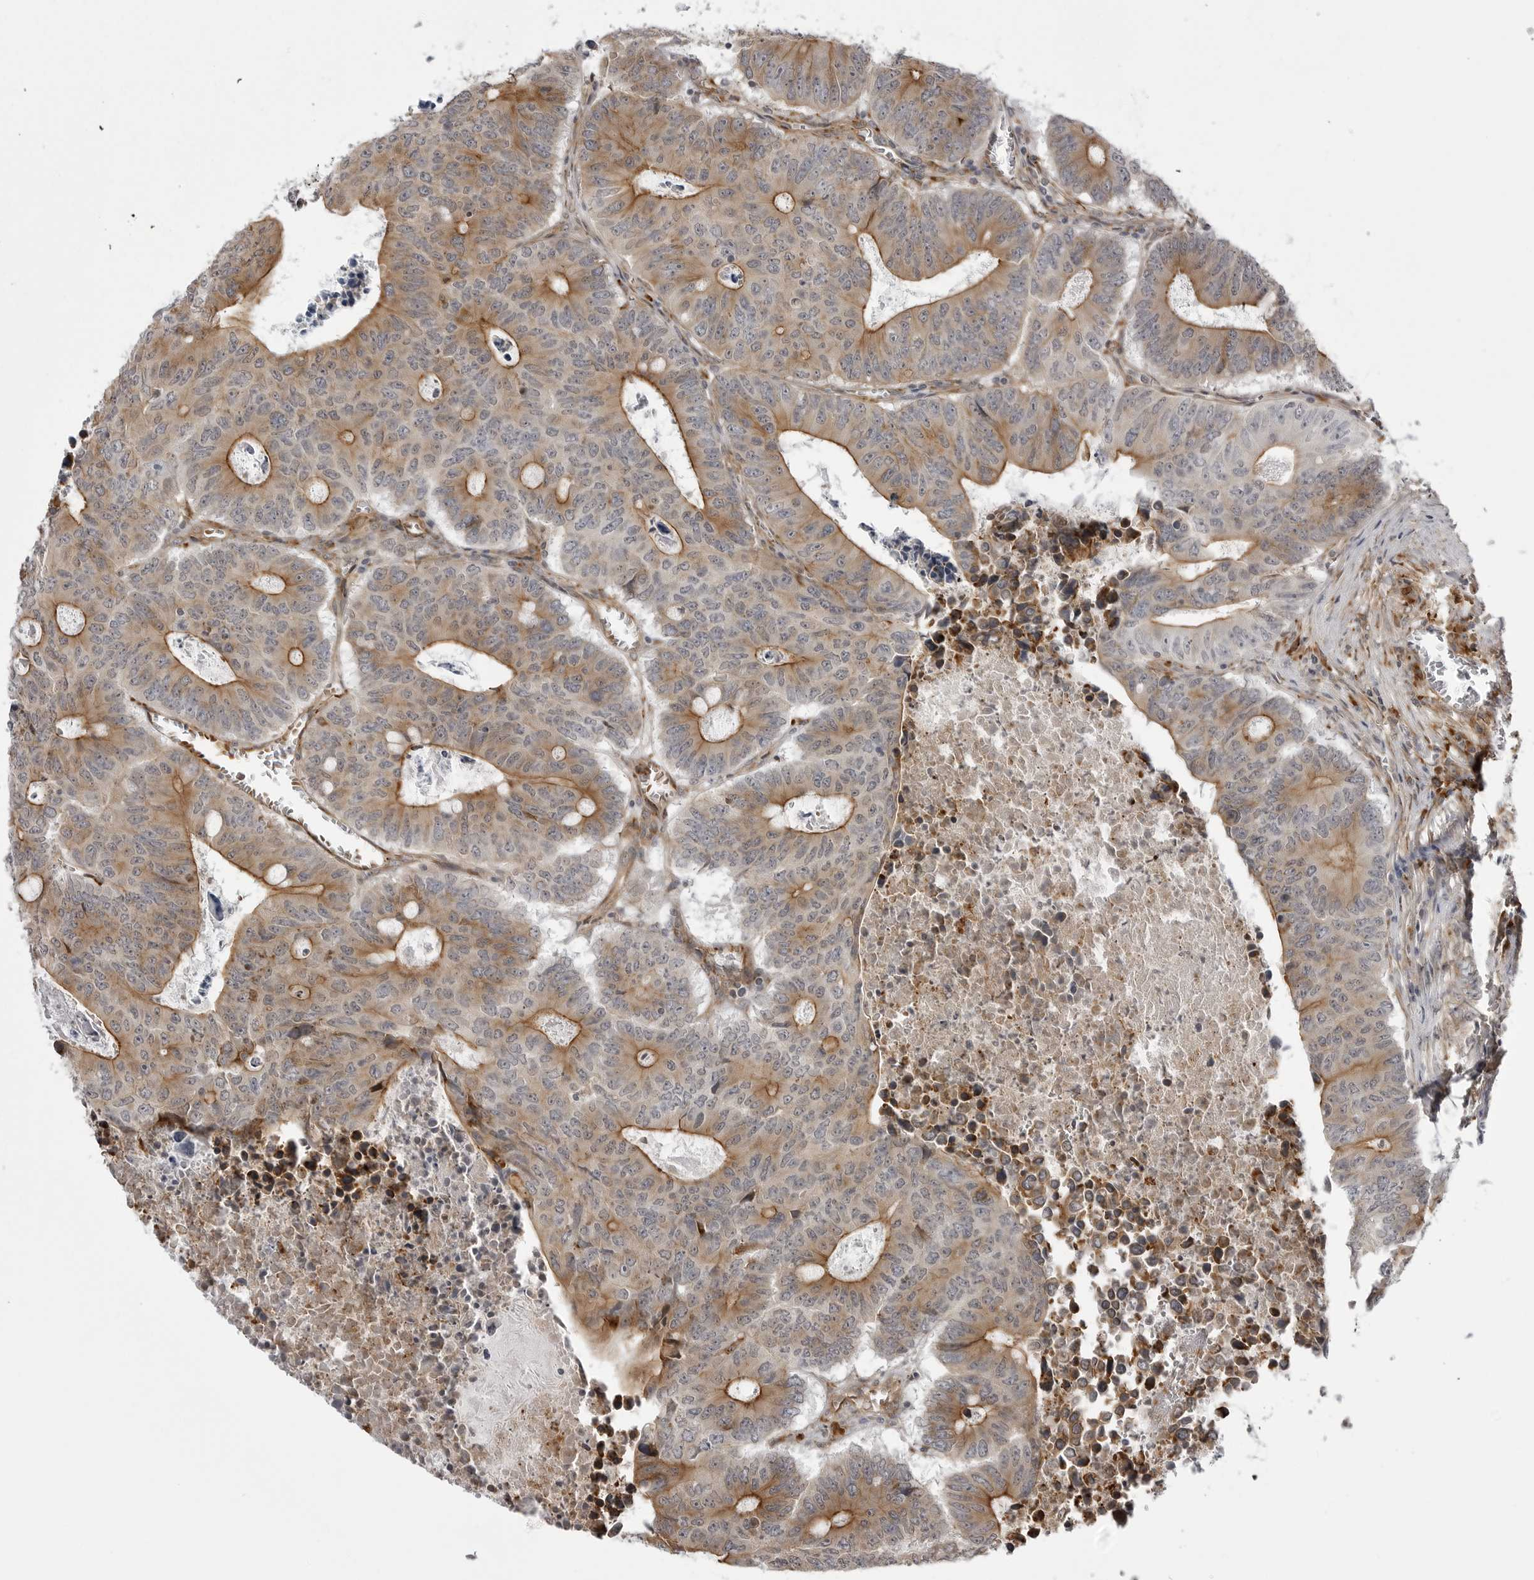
{"staining": {"intensity": "moderate", "quantity": ">75%", "location": "cytoplasmic/membranous"}, "tissue": "colorectal cancer", "cell_type": "Tumor cells", "image_type": "cancer", "snomed": [{"axis": "morphology", "description": "Adenocarcinoma, NOS"}, {"axis": "topography", "description": "Colon"}], "caption": "Immunohistochemical staining of human adenocarcinoma (colorectal) exhibits moderate cytoplasmic/membranous protein staining in approximately >75% of tumor cells. Nuclei are stained in blue.", "gene": "ARL5A", "patient": {"sex": "male", "age": 87}}